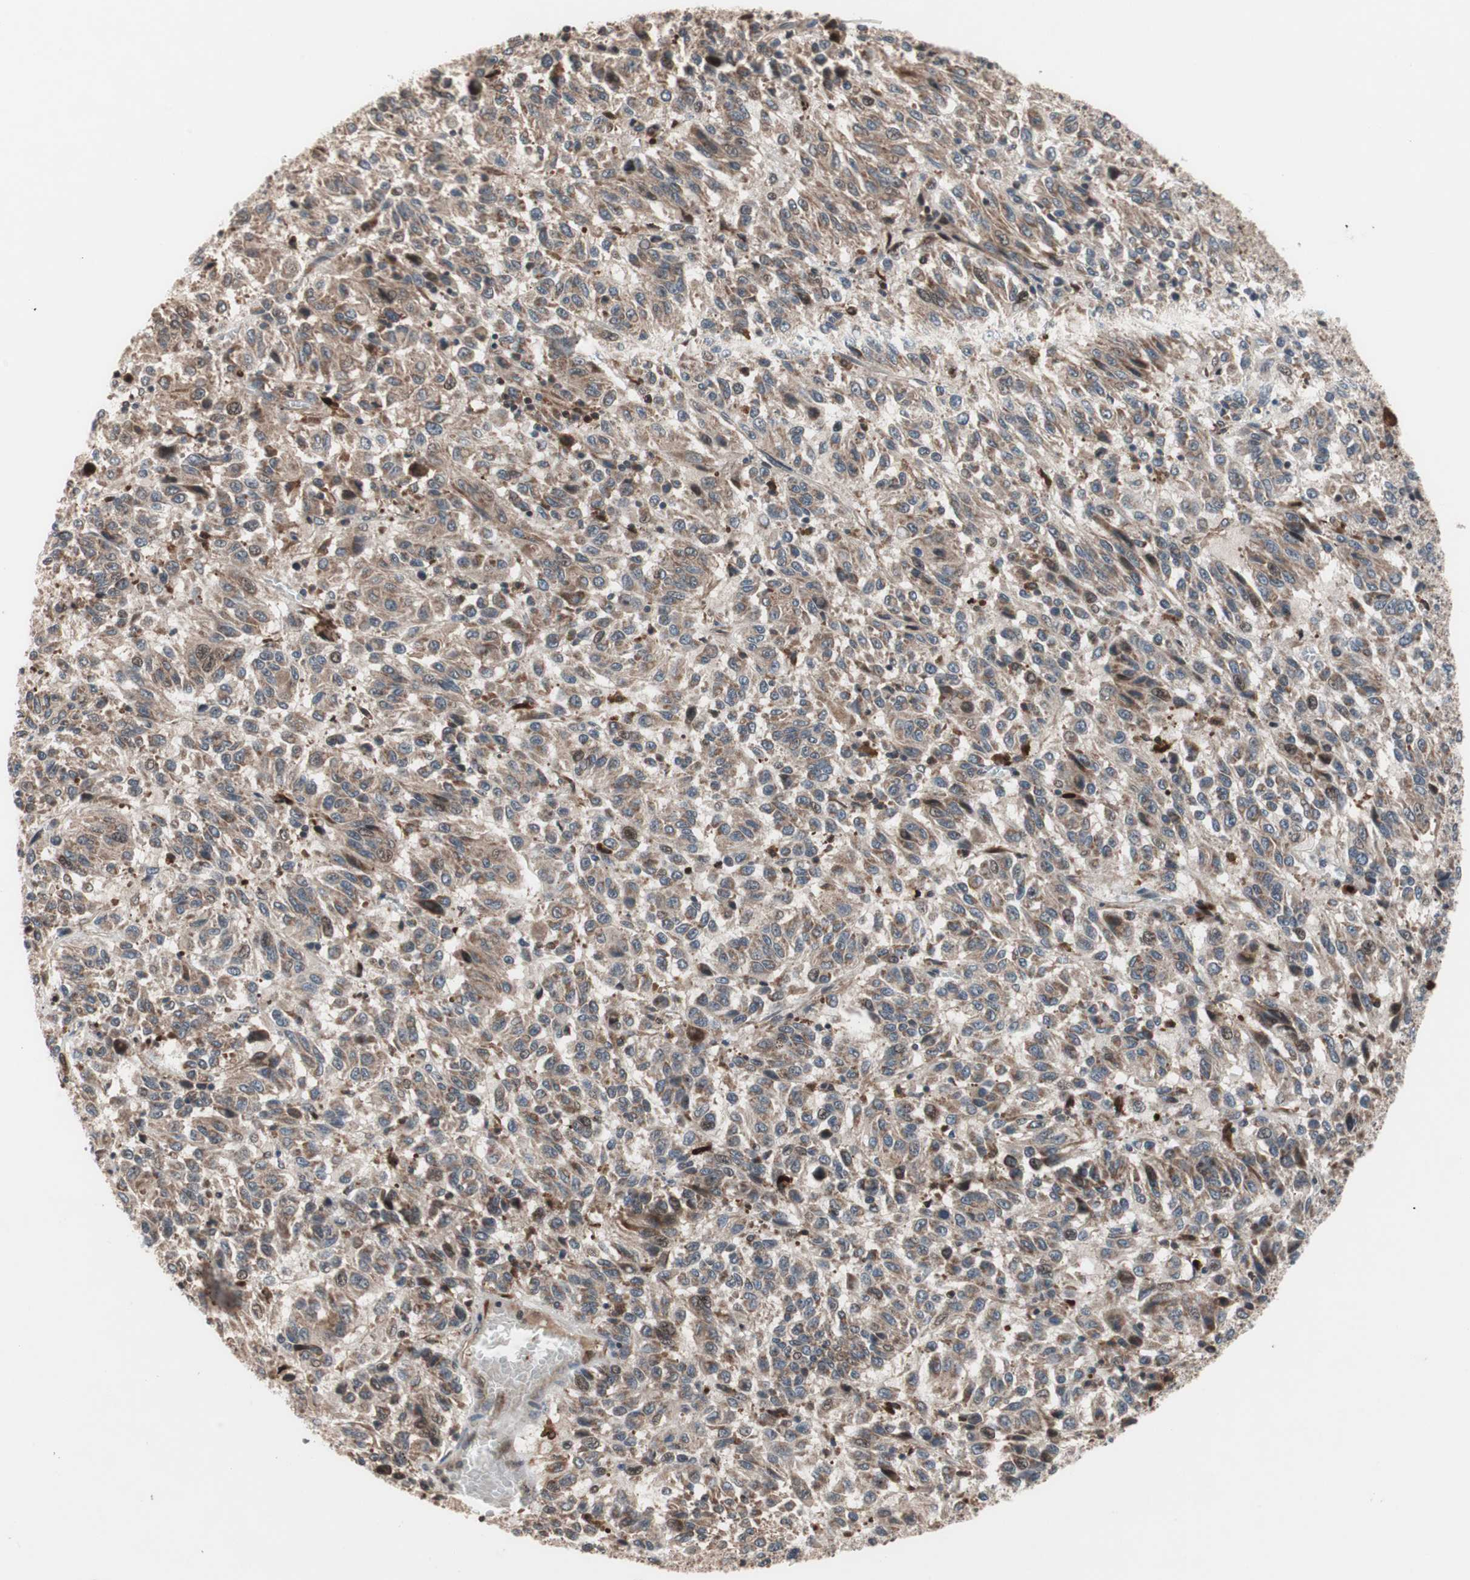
{"staining": {"intensity": "moderate", "quantity": ">75%", "location": "cytoplasmic/membranous,nuclear"}, "tissue": "melanoma", "cell_type": "Tumor cells", "image_type": "cancer", "snomed": [{"axis": "morphology", "description": "Malignant melanoma, Metastatic site"}, {"axis": "topography", "description": "Lung"}], "caption": "IHC of human melanoma displays medium levels of moderate cytoplasmic/membranous and nuclear expression in about >75% of tumor cells.", "gene": "NF2", "patient": {"sex": "male", "age": 64}}